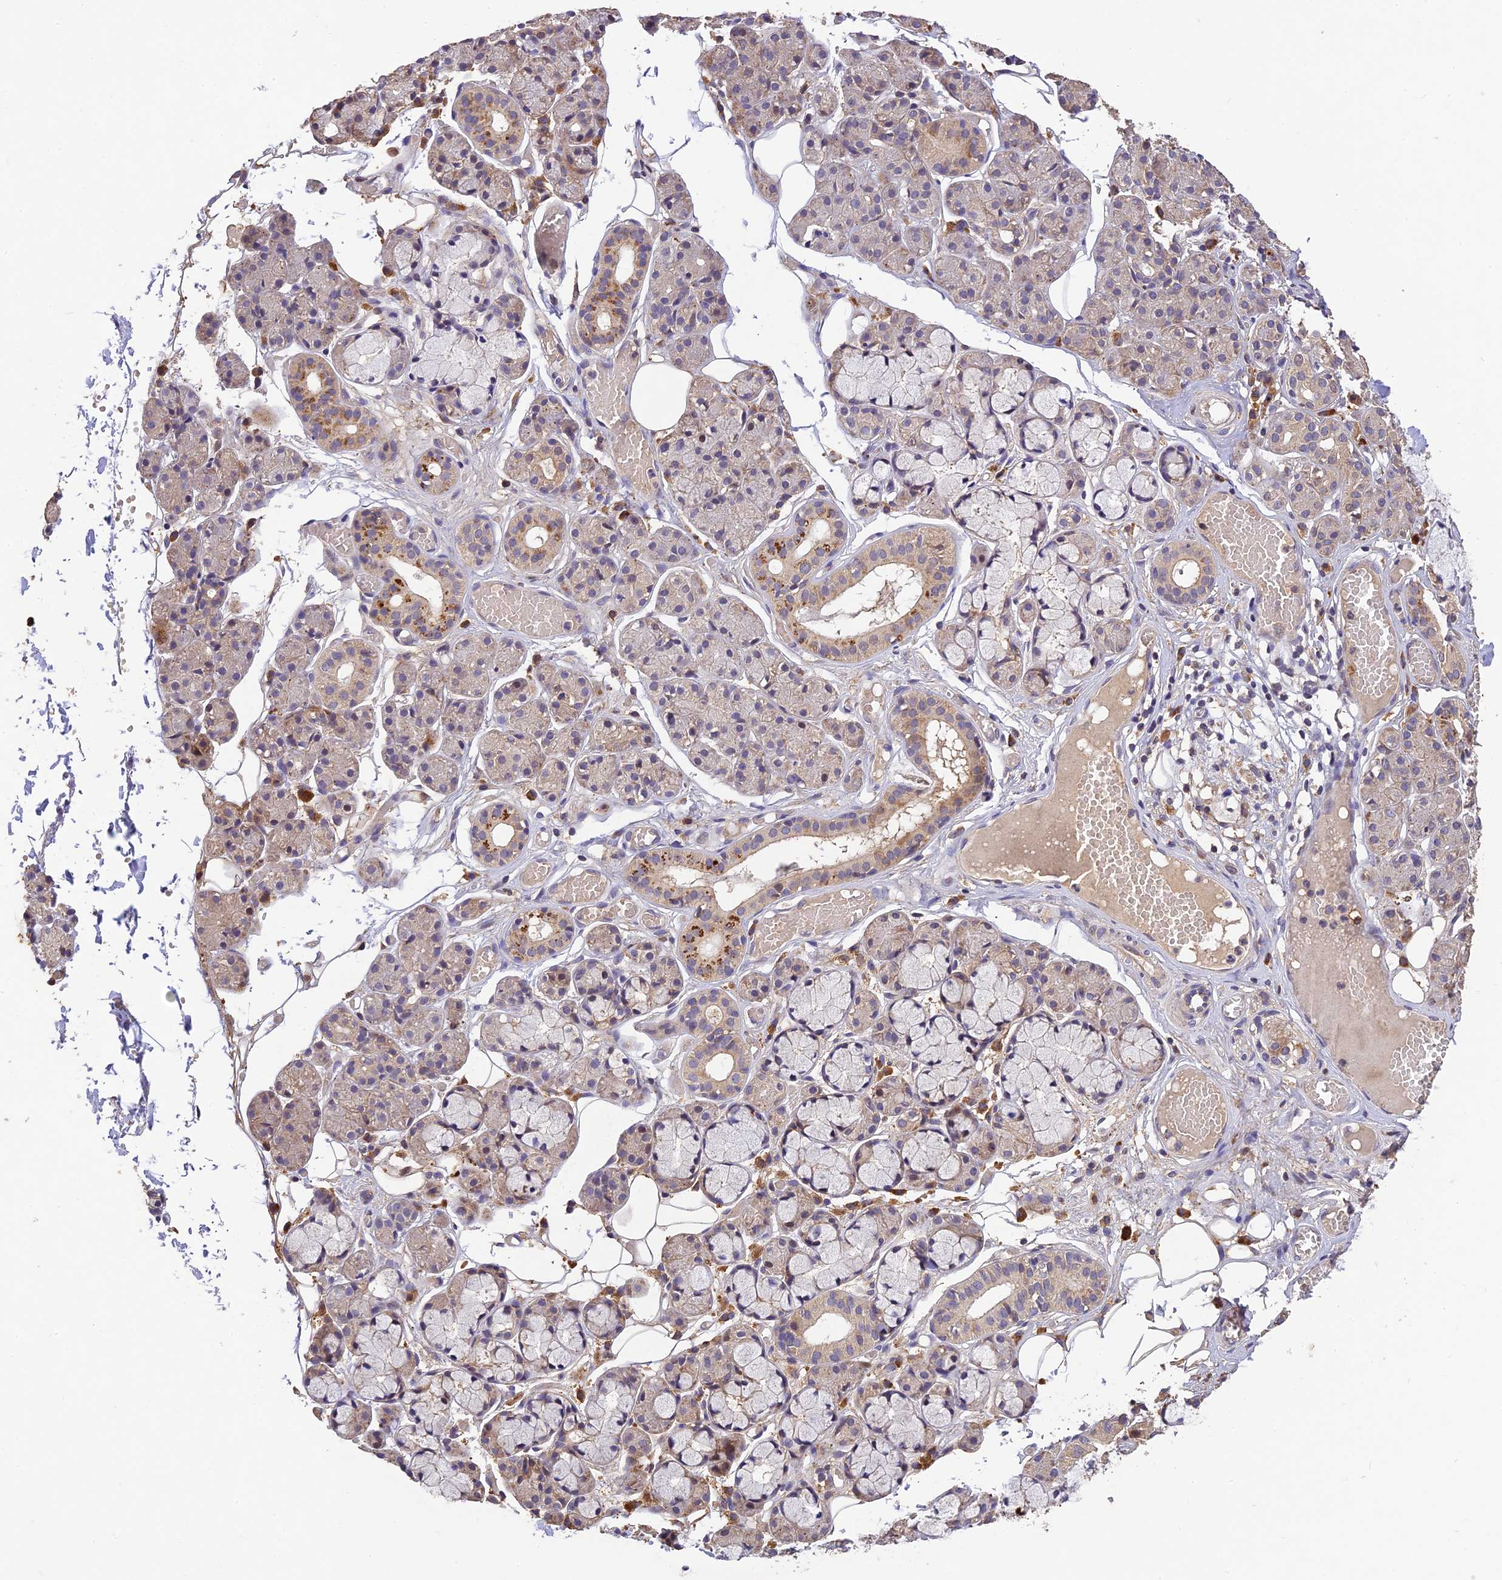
{"staining": {"intensity": "moderate", "quantity": "<25%", "location": "cytoplasmic/membranous"}, "tissue": "salivary gland", "cell_type": "Glandular cells", "image_type": "normal", "snomed": [{"axis": "morphology", "description": "Normal tissue, NOS"}, {"axis": "topography", "description": "Salivary gland"}], "caption": "Immunohistochemical staining of unremarkable salivary gland exhibits low levels of moderate cytoplasmic/membranous staining in approximately <25% of glandular cells.", "gene": "DENND5B", "patient": {"sex": "male", "age": 63}}